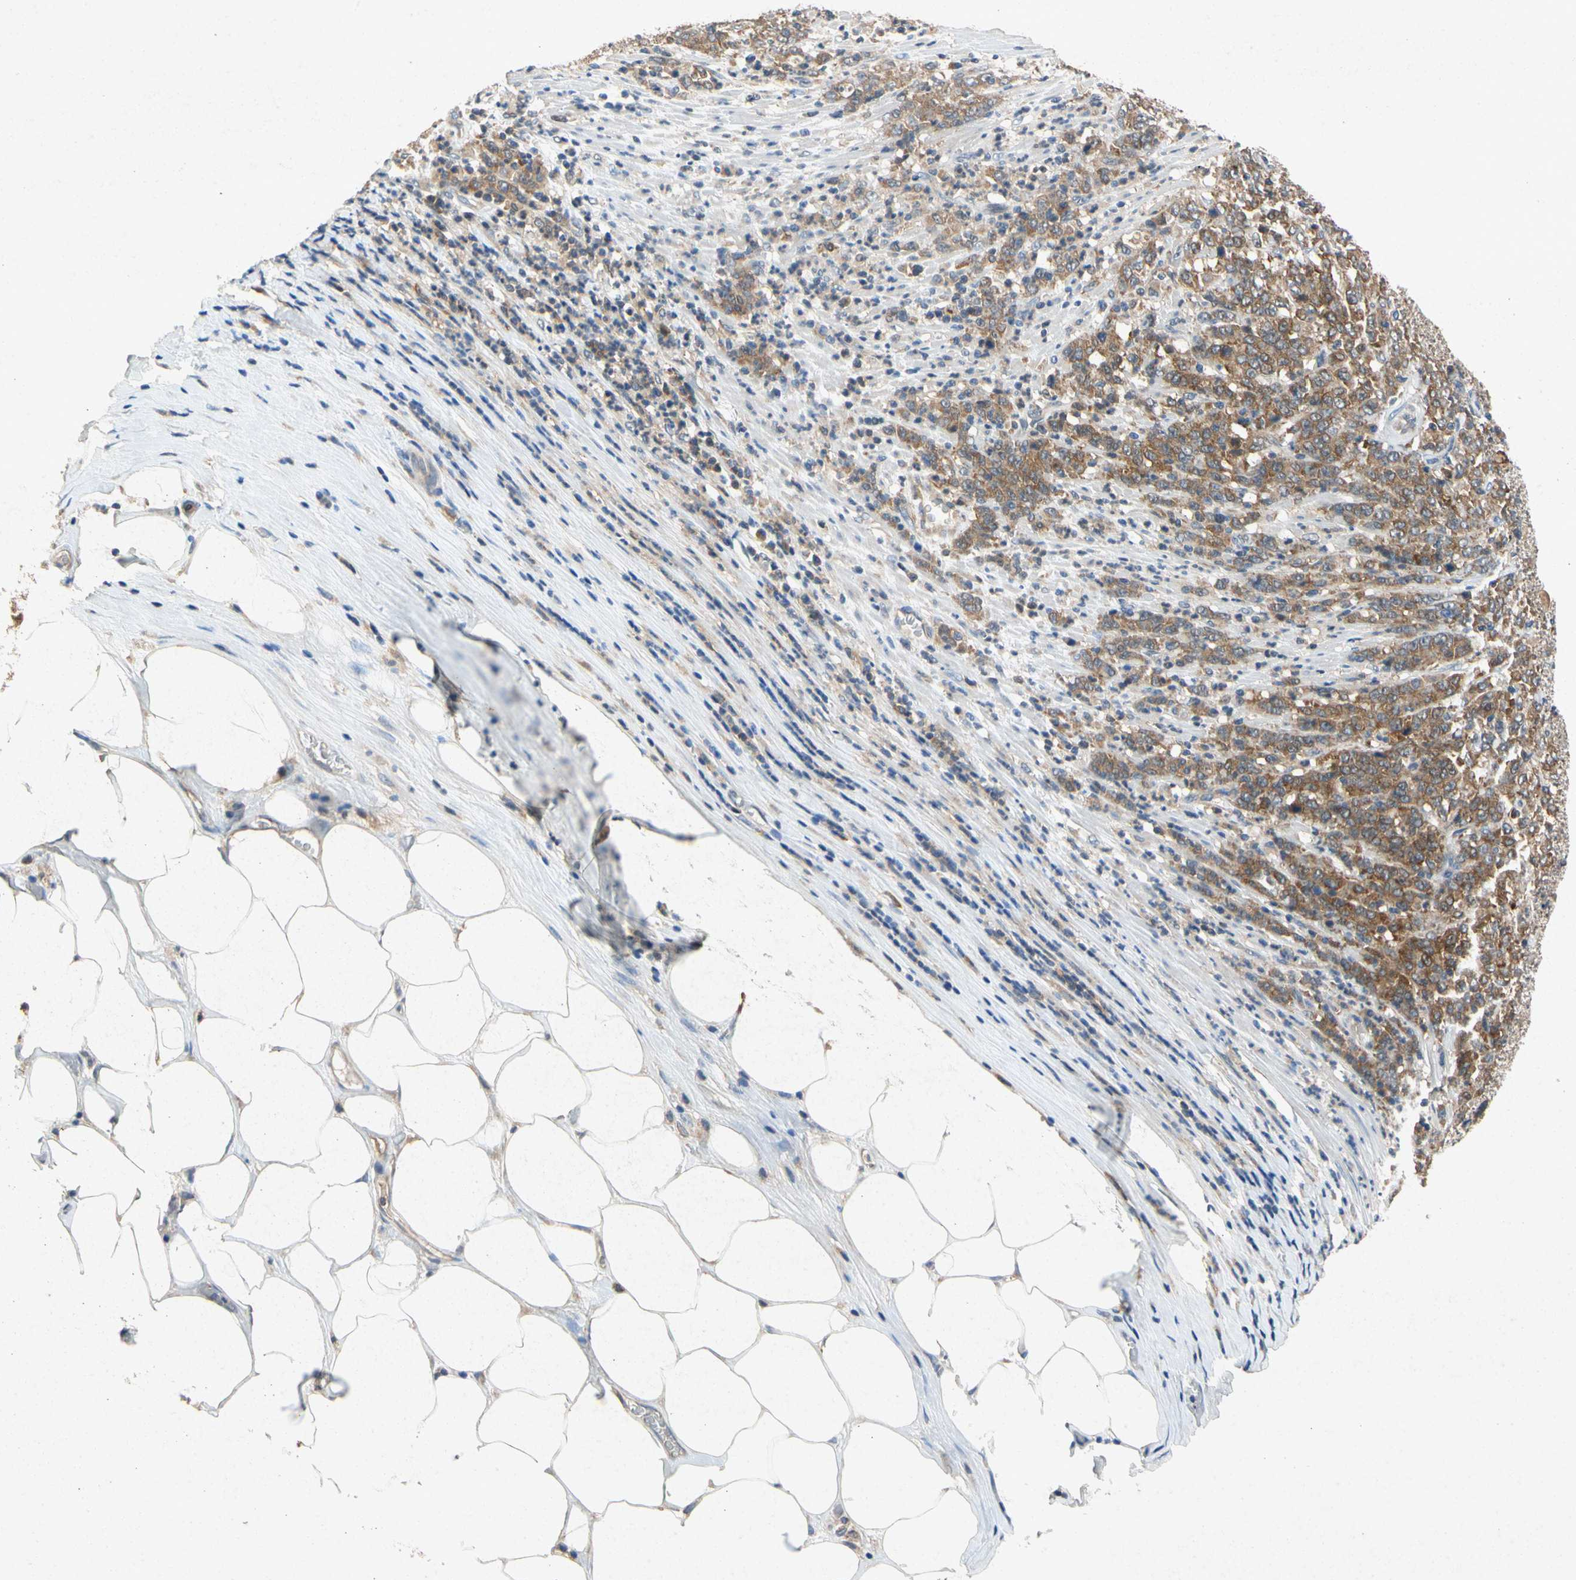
{"staining": {"intensity": "moderate", "quantity": ">75%", "location": "cytoplasmic/membranous"}, "tissue": "stomach cancer", "cell_type": "Tumor cells", "image_type": "cancer", "snomed": [{"axis": "morphology", "description": "Adenocarcinoma, NOS"}, {"axis": "topography", "description": "Stomach, lower"}], "caption": "A high-resolution histopathology image shows immunohistochemistry staining of stomach cancer (adenocarcinoma), which exhibits moderate cytoplasmic/membranous expression in about >75% of tumor cells.", "gene": "RPS6KA1", "patient": {"sex": "female", "age": 71}}